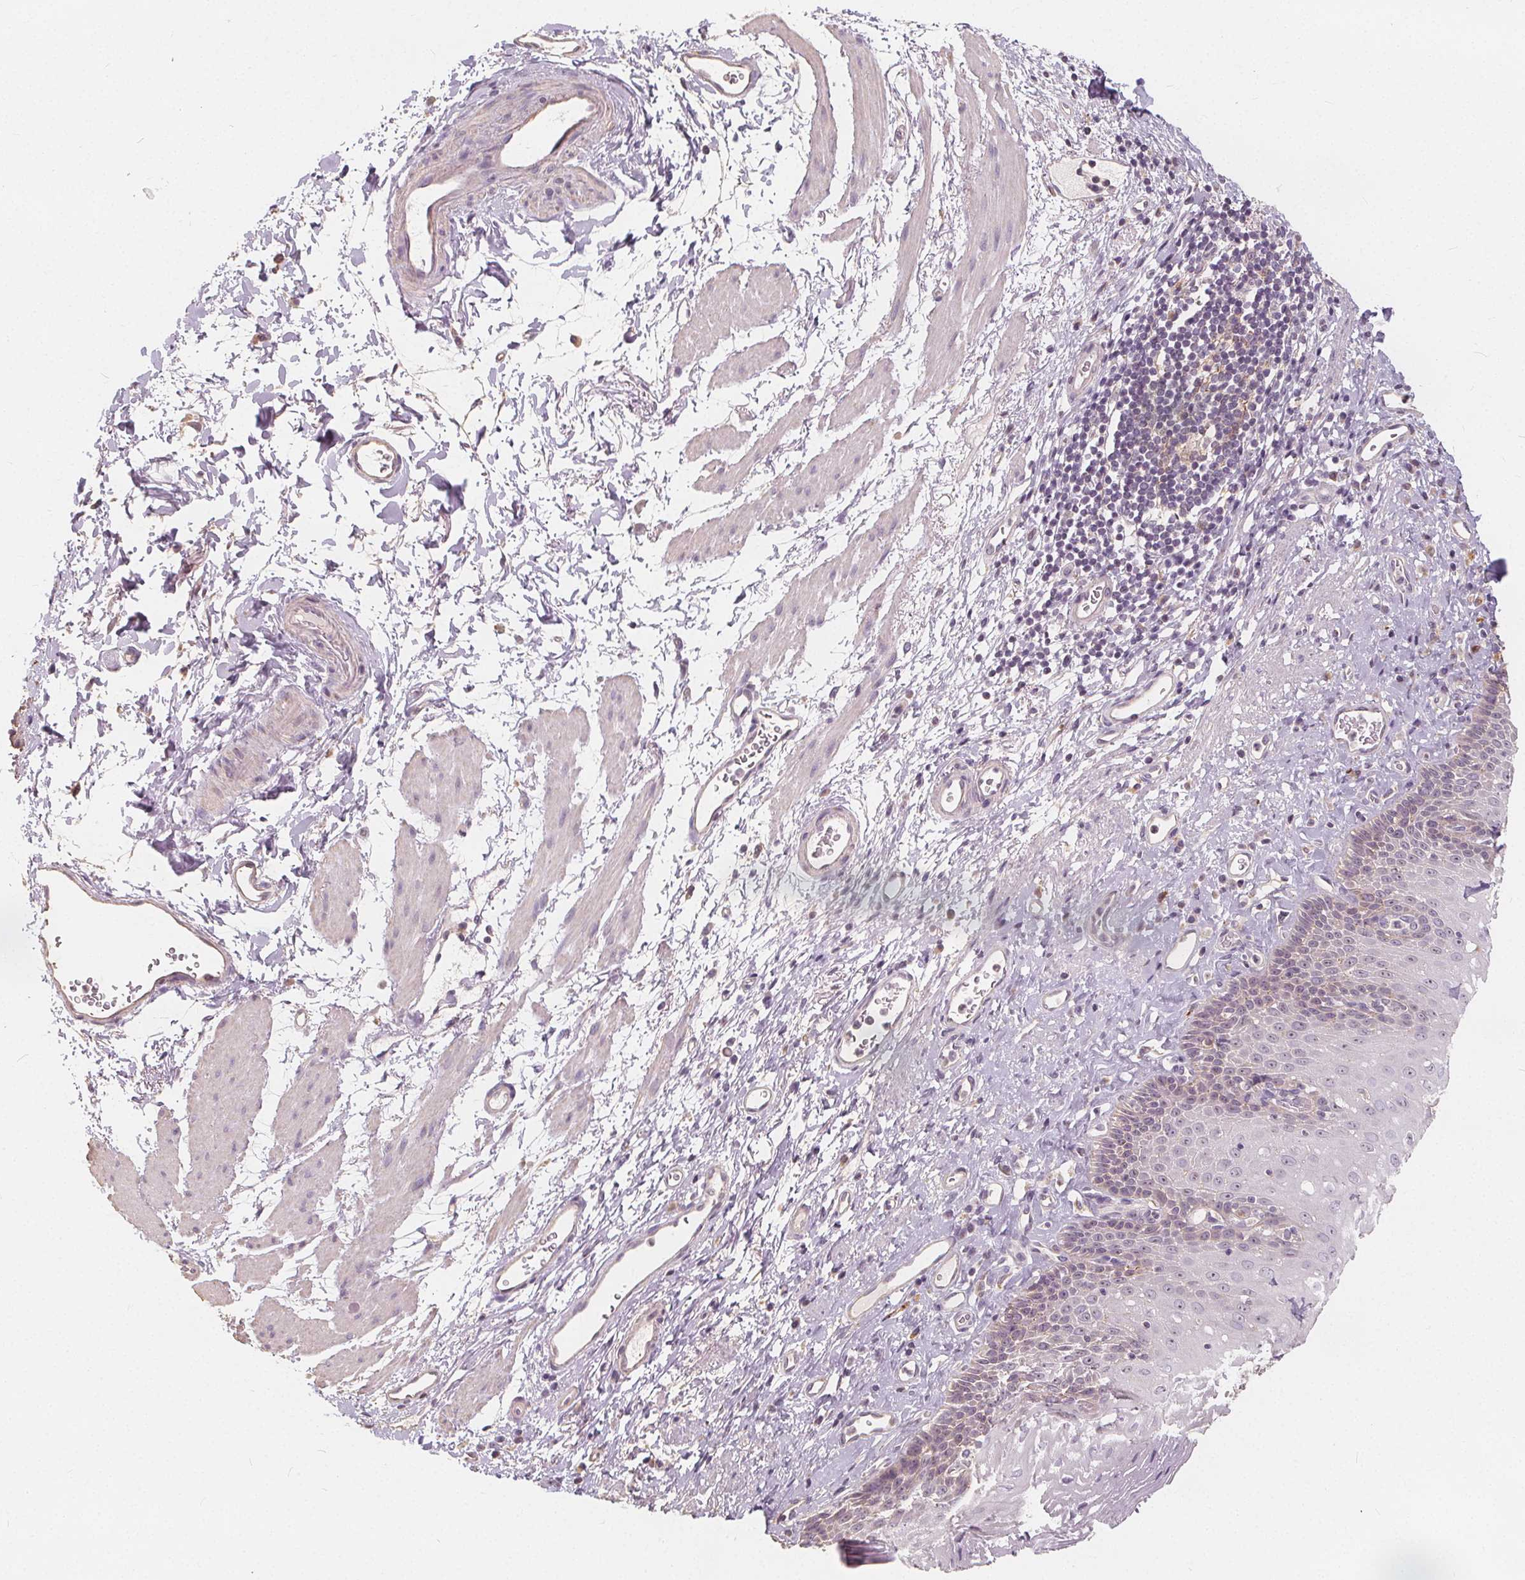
{"staining": {"intensity": "negative", "quantity": "none", "location": "none"}, "tissue": "esophagus", "cell_type": "Squamous epithelial cells", "image_type": "normal", "snomed": [{"axis": "morphology", "description": "Normal tissue, NOS"}, {"axis": "topography", "description": "Esophagus"}], "caption": "Immunohistochemistry micrograph of normal esophagus: esophagus stained with DAB exhibits no significant protein positivity in squamous epithelial cells.", "gene": "DRC3", "patient": {"sex": "female", "age": 68}}